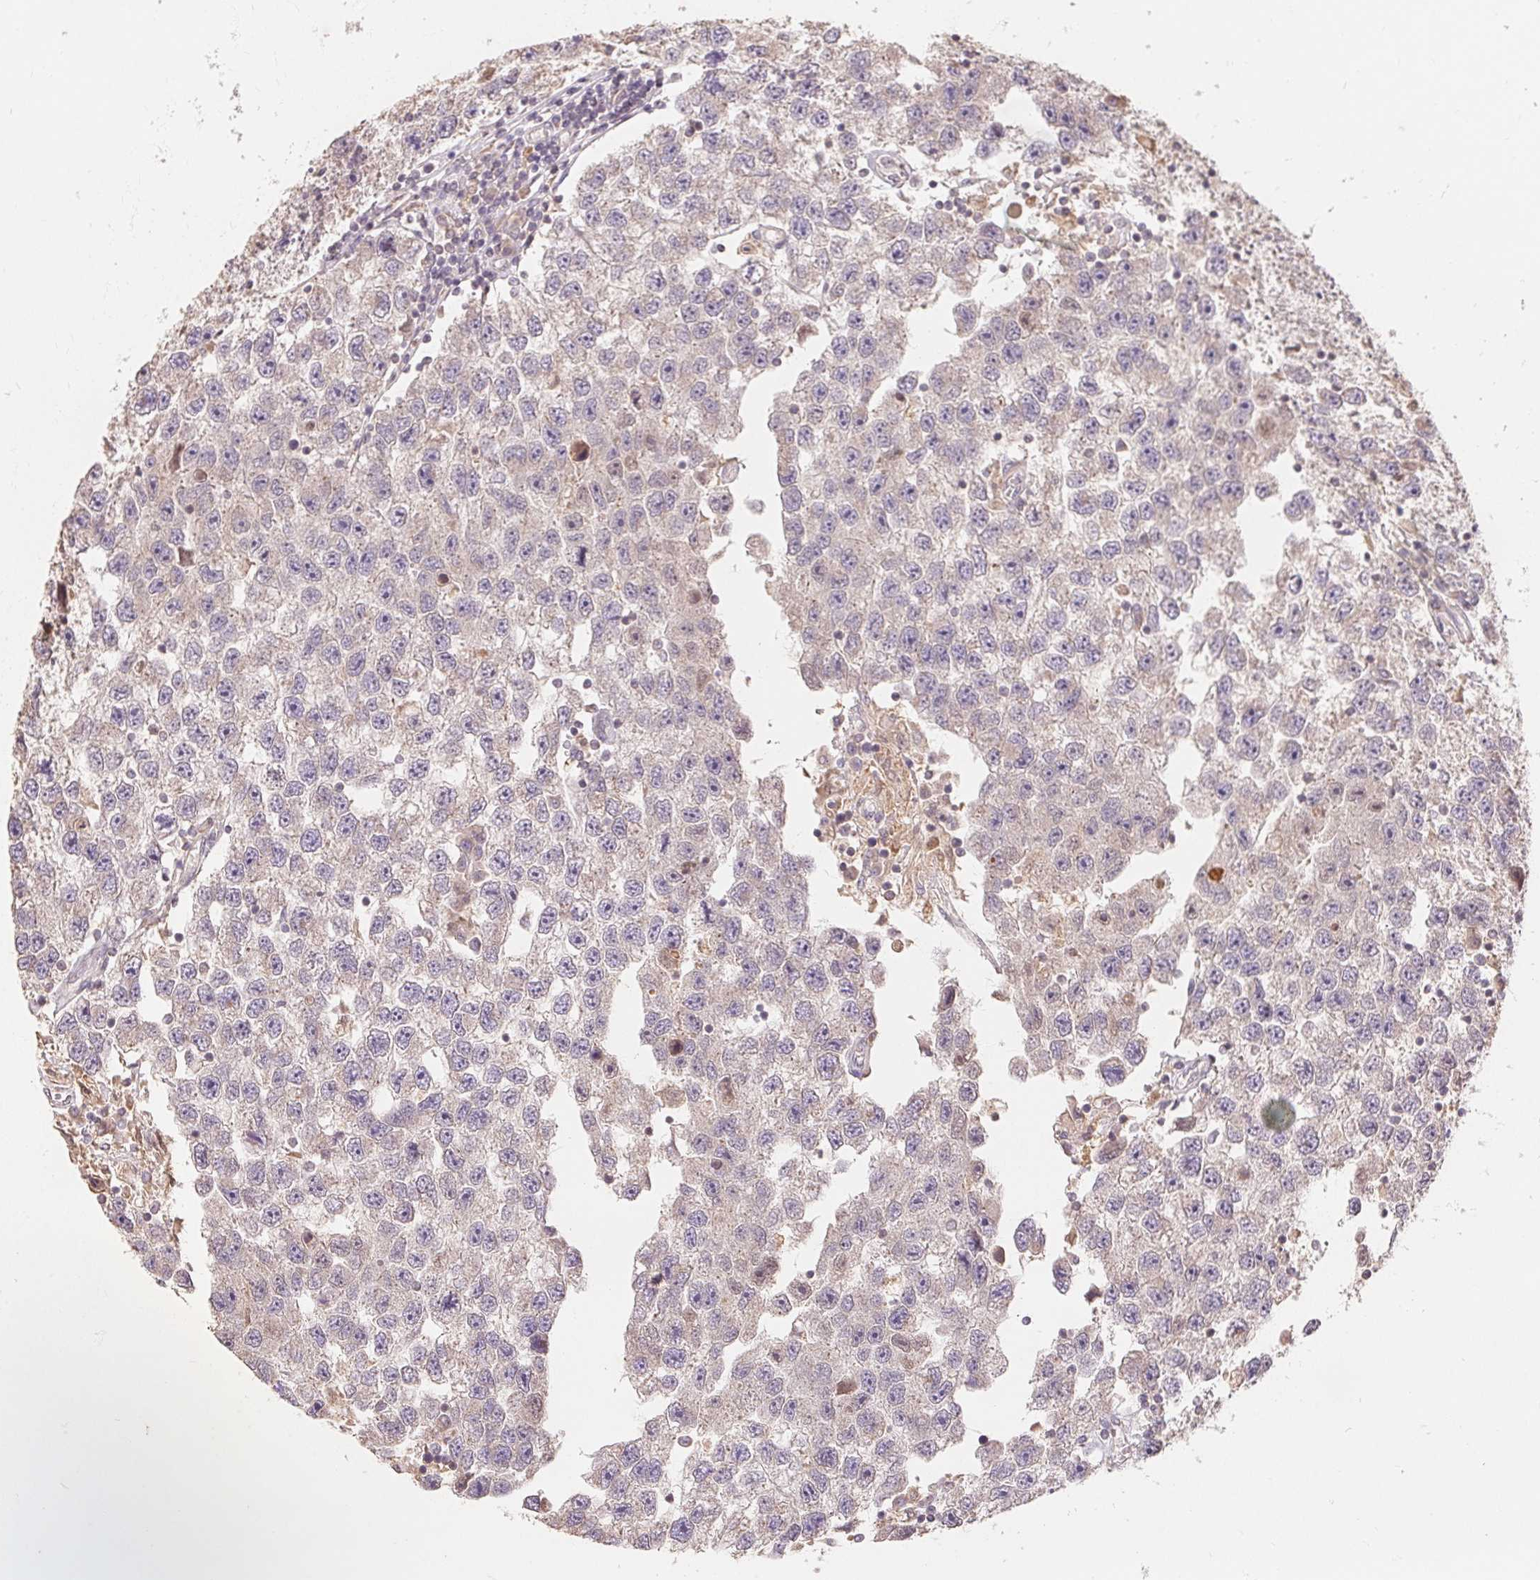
{"staining": {"intensity": "negative", "quantity": "none", "location": "none"}, "tissue": "testis cancer", "cell_type": "Tumor cells", "image_type": "cancer", "snomed": [{"axis": "morphology", "description": "Seminoma, NOS"}, {"axis": "topography", "description": "Testis"}], "caption": "Immunohistochemistry histopathology image of seminoma (testis) stained for a protein (brown), which displays no staining in tumor cells.", "gene": "CDIPT", "patient": {"sex": "male", "age": 26}}